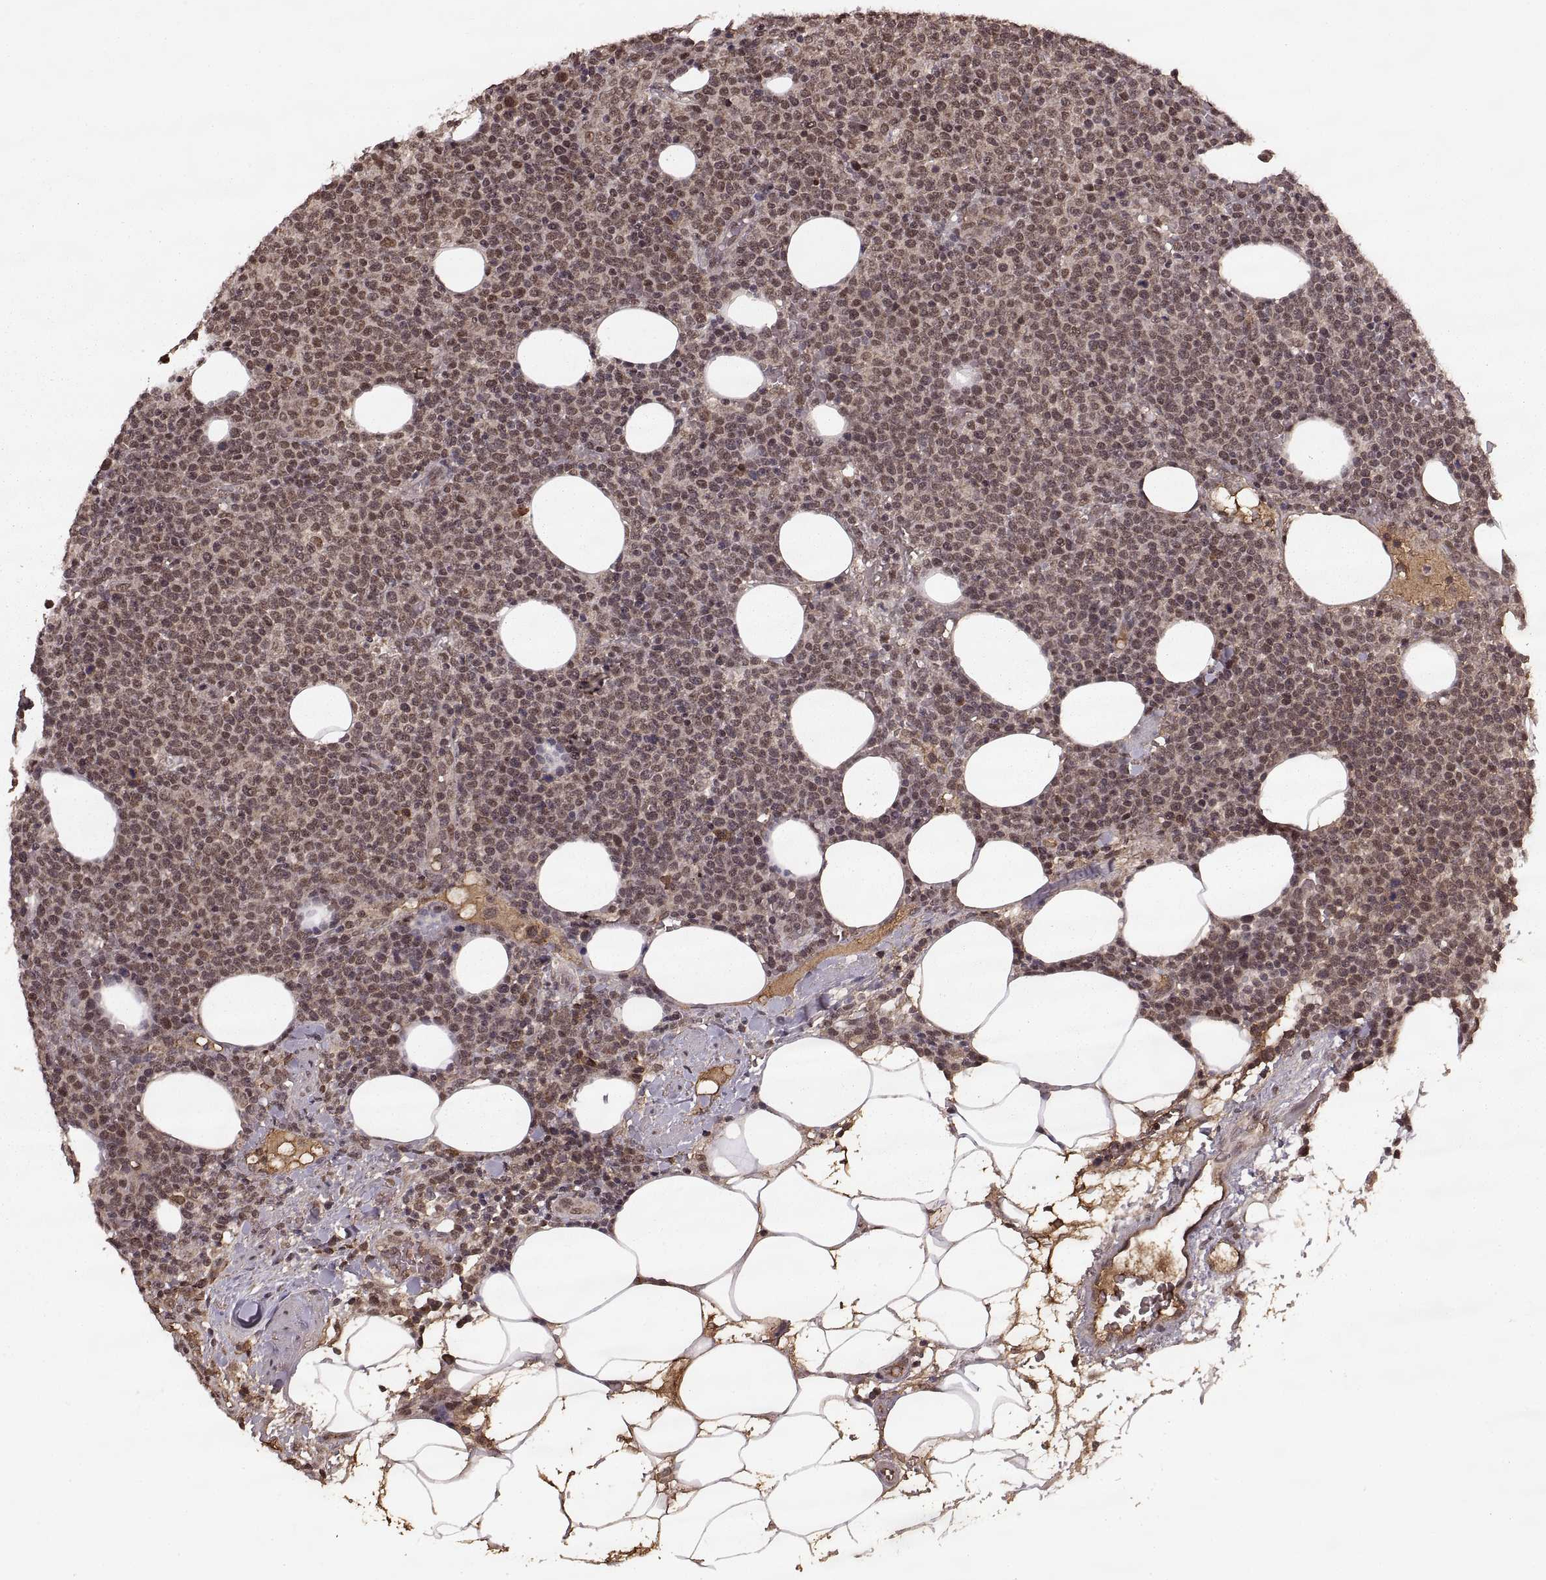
{"staining": {"intensity": "moderate", "quantity": ">75%", "location": "cytoplasmic/membranous,nuclear"}, "tissue": "lymphoma", "cell_type": "Tumor cells", "image_type": "cancer", "snomed": [{"axis": "morphology", "description": "Malignant lymphoma, non-Hodgkin's type, High grade"}, {"axis": "topography", "description": "Lymph node"}], "caption": "Protein positivity by immunohistochemistry (IHC) reveals moderate cytoplasmic/membranous and nuclear positivity in approximately >75% of tumor cells in malignant lymphoma, non-Hodgkin's type (high-grade).", "gene": "RFT1", "patient": {"sex": "male", "age": 61}}